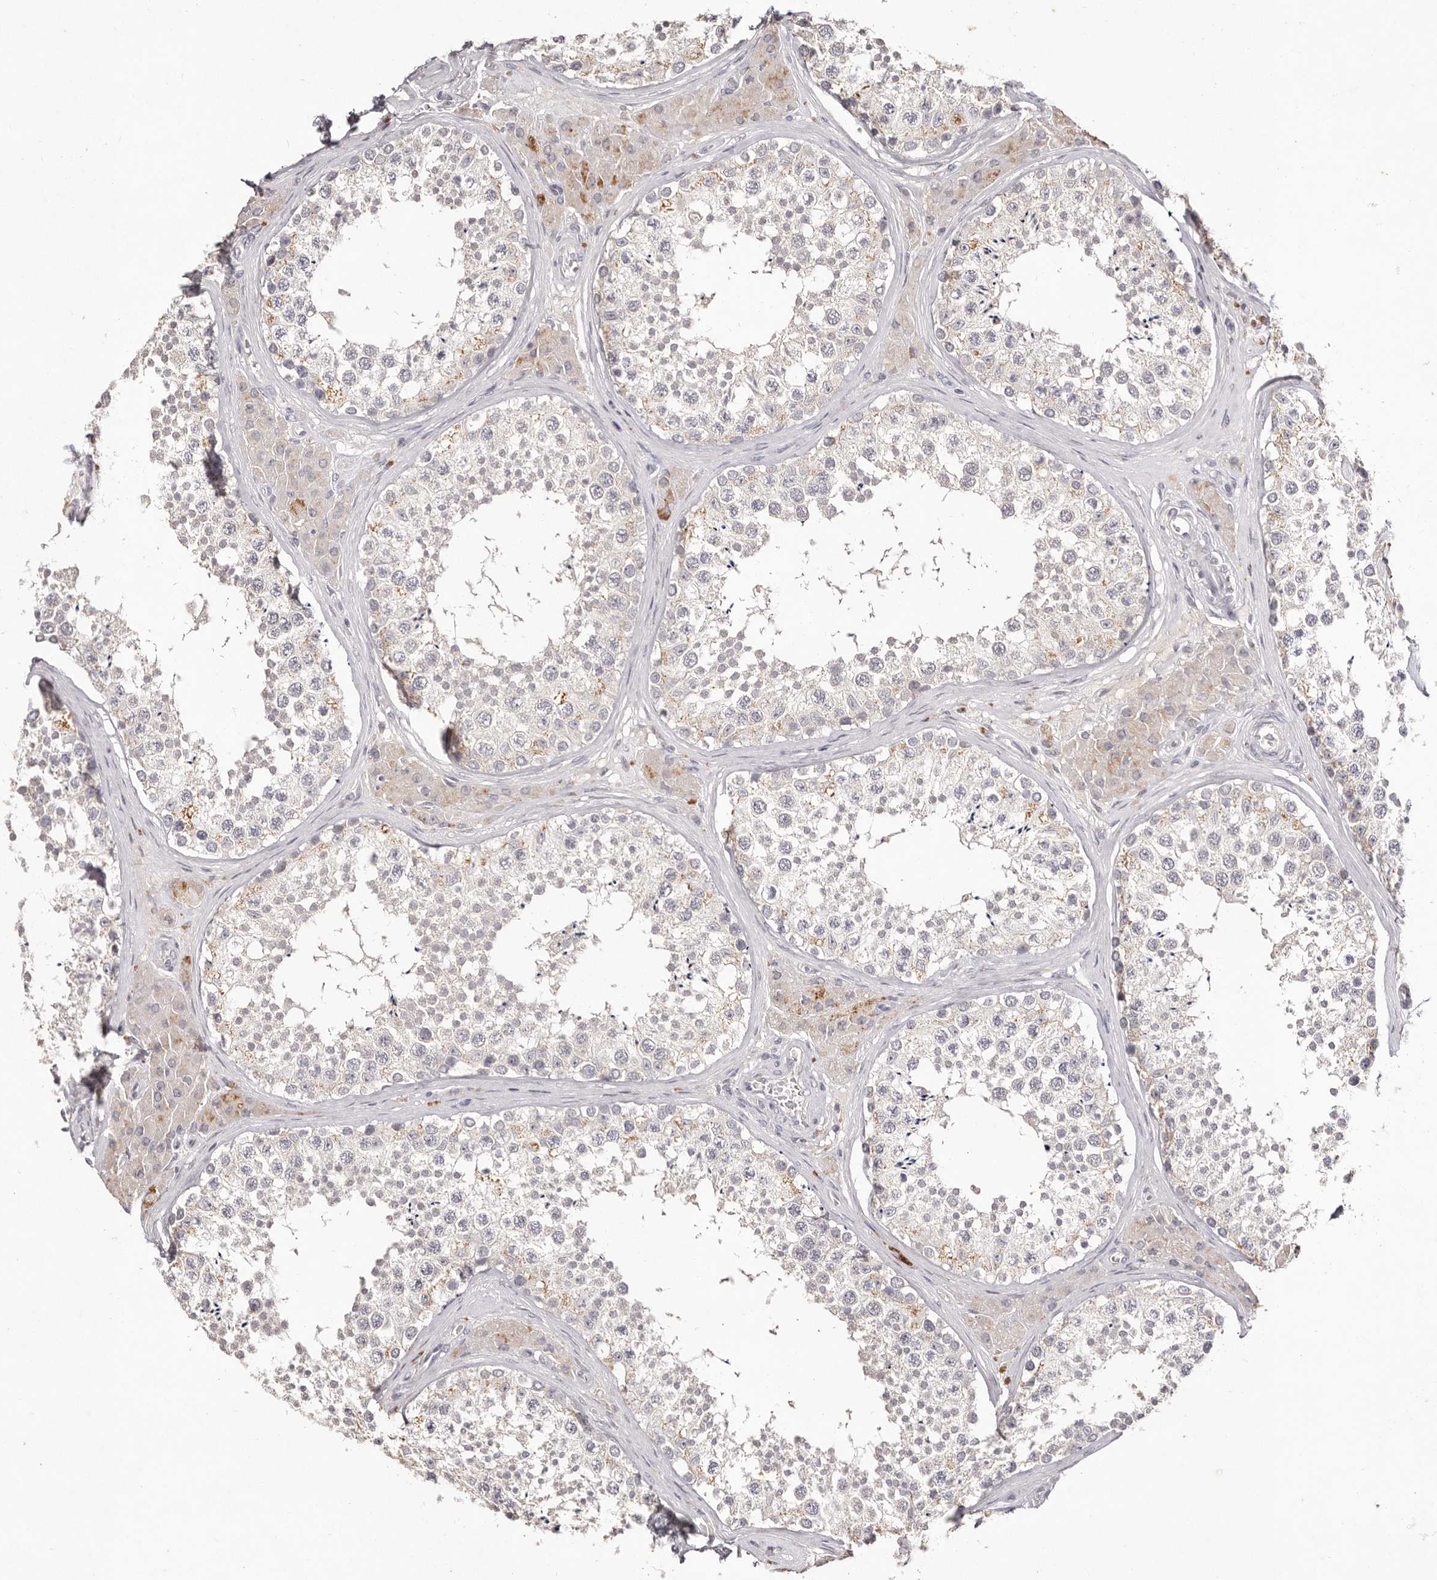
{"staining": {"intensity": "weak", "quantity": "<25%", "location": "cytoplasmic/membranous"}, "tissue": "testis", "cell_type": "Cells in seminiferous ducts", "image_type": "normal", "snomed": [{"axis": "morphology", "description": "Normal tissue, NOS"}, {"axis": "topography", "description": "Testis"}], "caption": "Immunohistochemistry of unremarkable human testis reveals no expression in cells in seminiferous ducts.", "gene": "SCUBE2", "patient": {"sex": "male", "age": 46}}